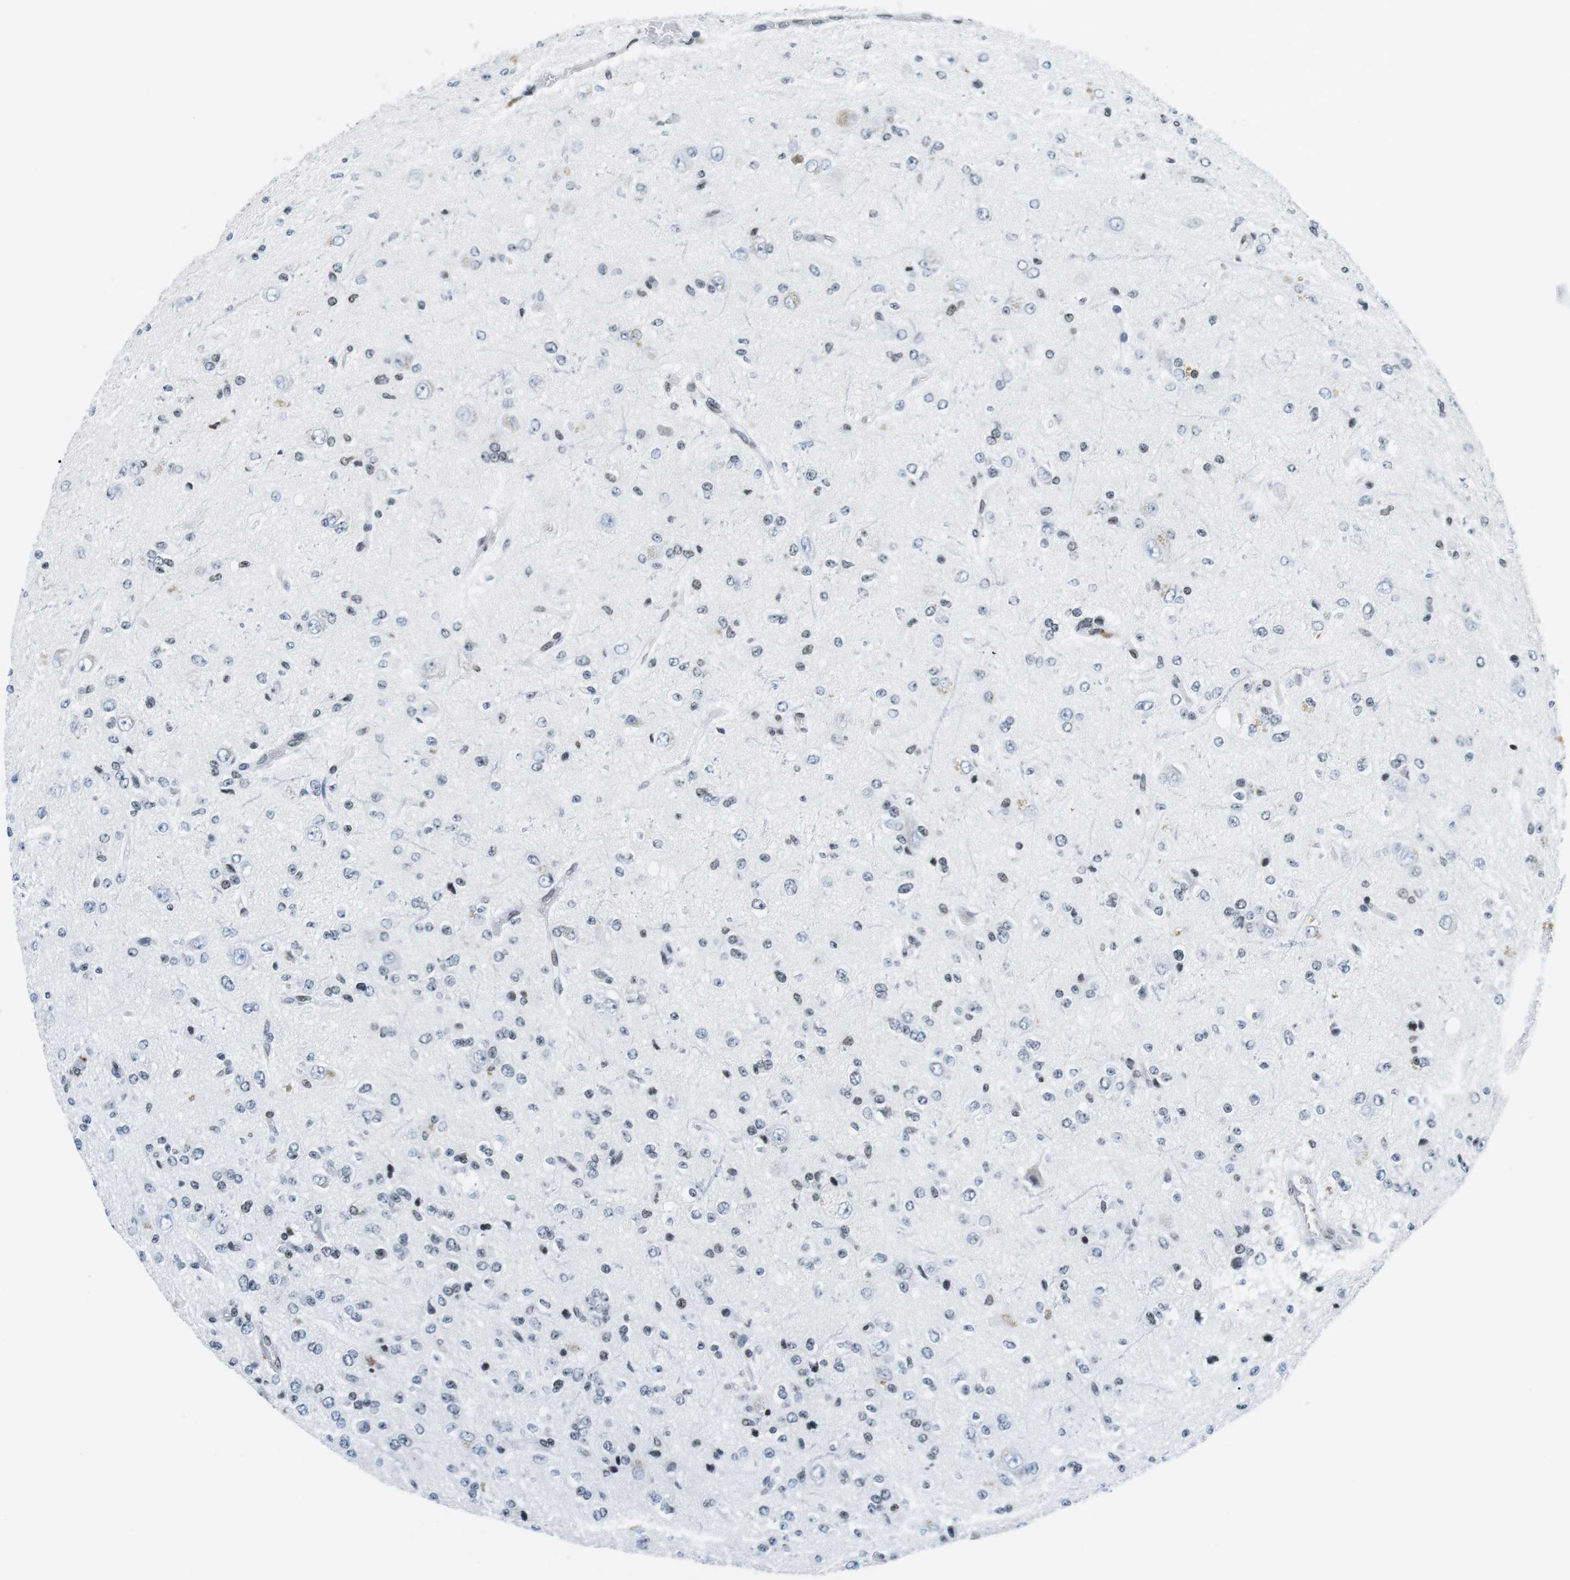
{"staining": {"intensity": "weak", "quantity": "<25%", "location": "nuclear"}, "tissue": "glioma", "cell_type": "Tumor cells", "image_type": "cancer", "snomed": [{"axis": "morphology", "description": "Glioma, malignant, High grade"}, {"axis": "topography", "description": "pancreas cauda"}], "caption": "Immunohistochemistry (IHC) photomicrograph of human malignant high-grade glioma stained for a protein (brown), which displays no staining in tumor cells. (DAB IHC visualized using brightfield microscopy, high magnification).", "gene": "E2F2", "patient": {"sex": "male", "age": 60}}